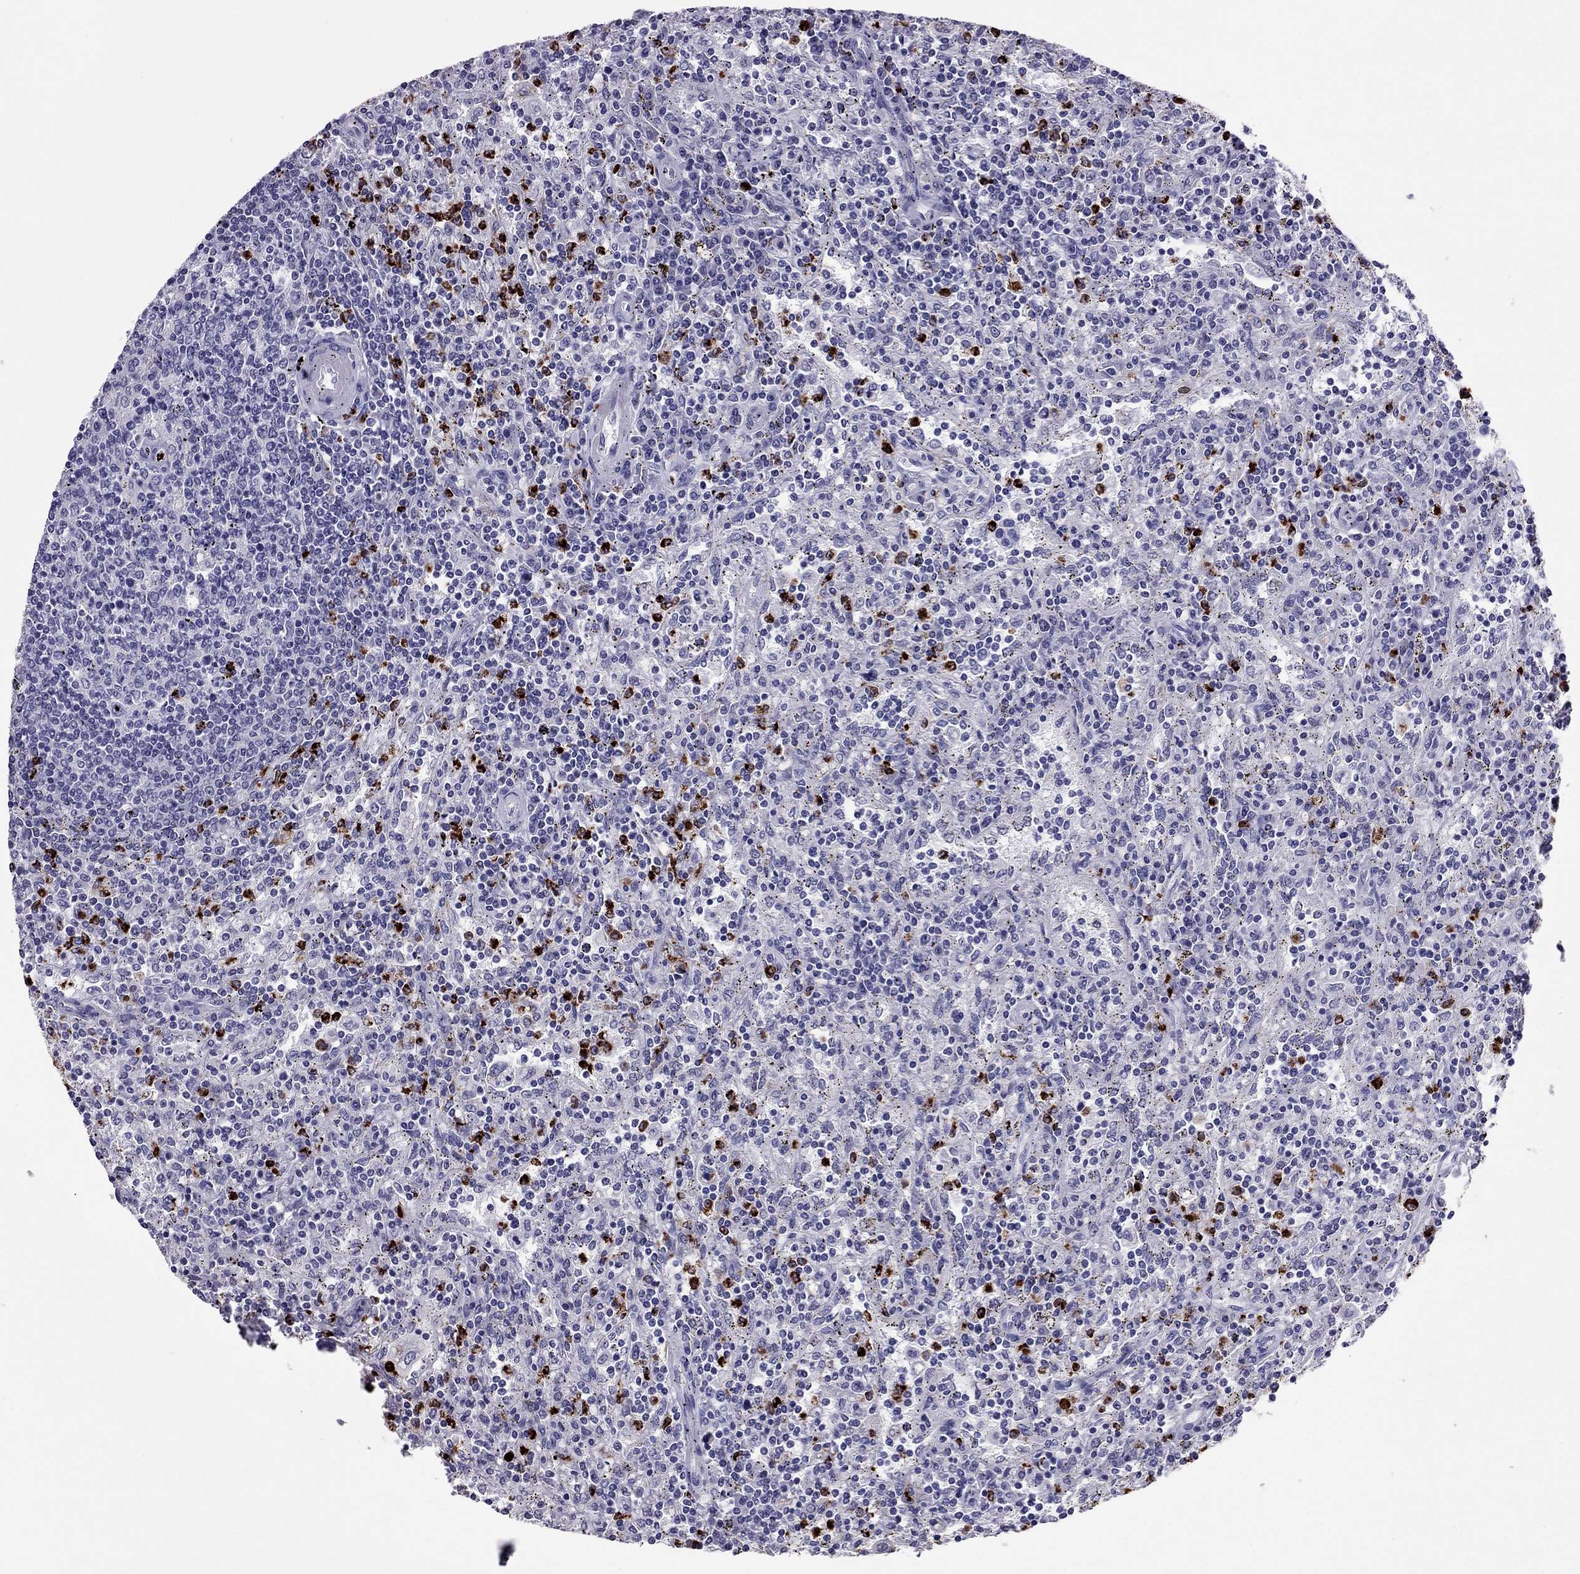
{"staining": {"intensity": "negative", "quantity": "none", "location": "none"}, "tissue": "lymphoma", "cell_type": "Tumor cells", "image_type": "cancer", "snomed": [{"axis": "morphology", "description": "Malignant lymphoma, non-Hodgkin's type, Low grade"}, {"axis": "topography", "description": "Lymph node"}], "caption": "Tumor cells are negative for brown protein staining in lymphoma.", "gene": "CCL27", "patient": {"sex": "male", "age": 52}}